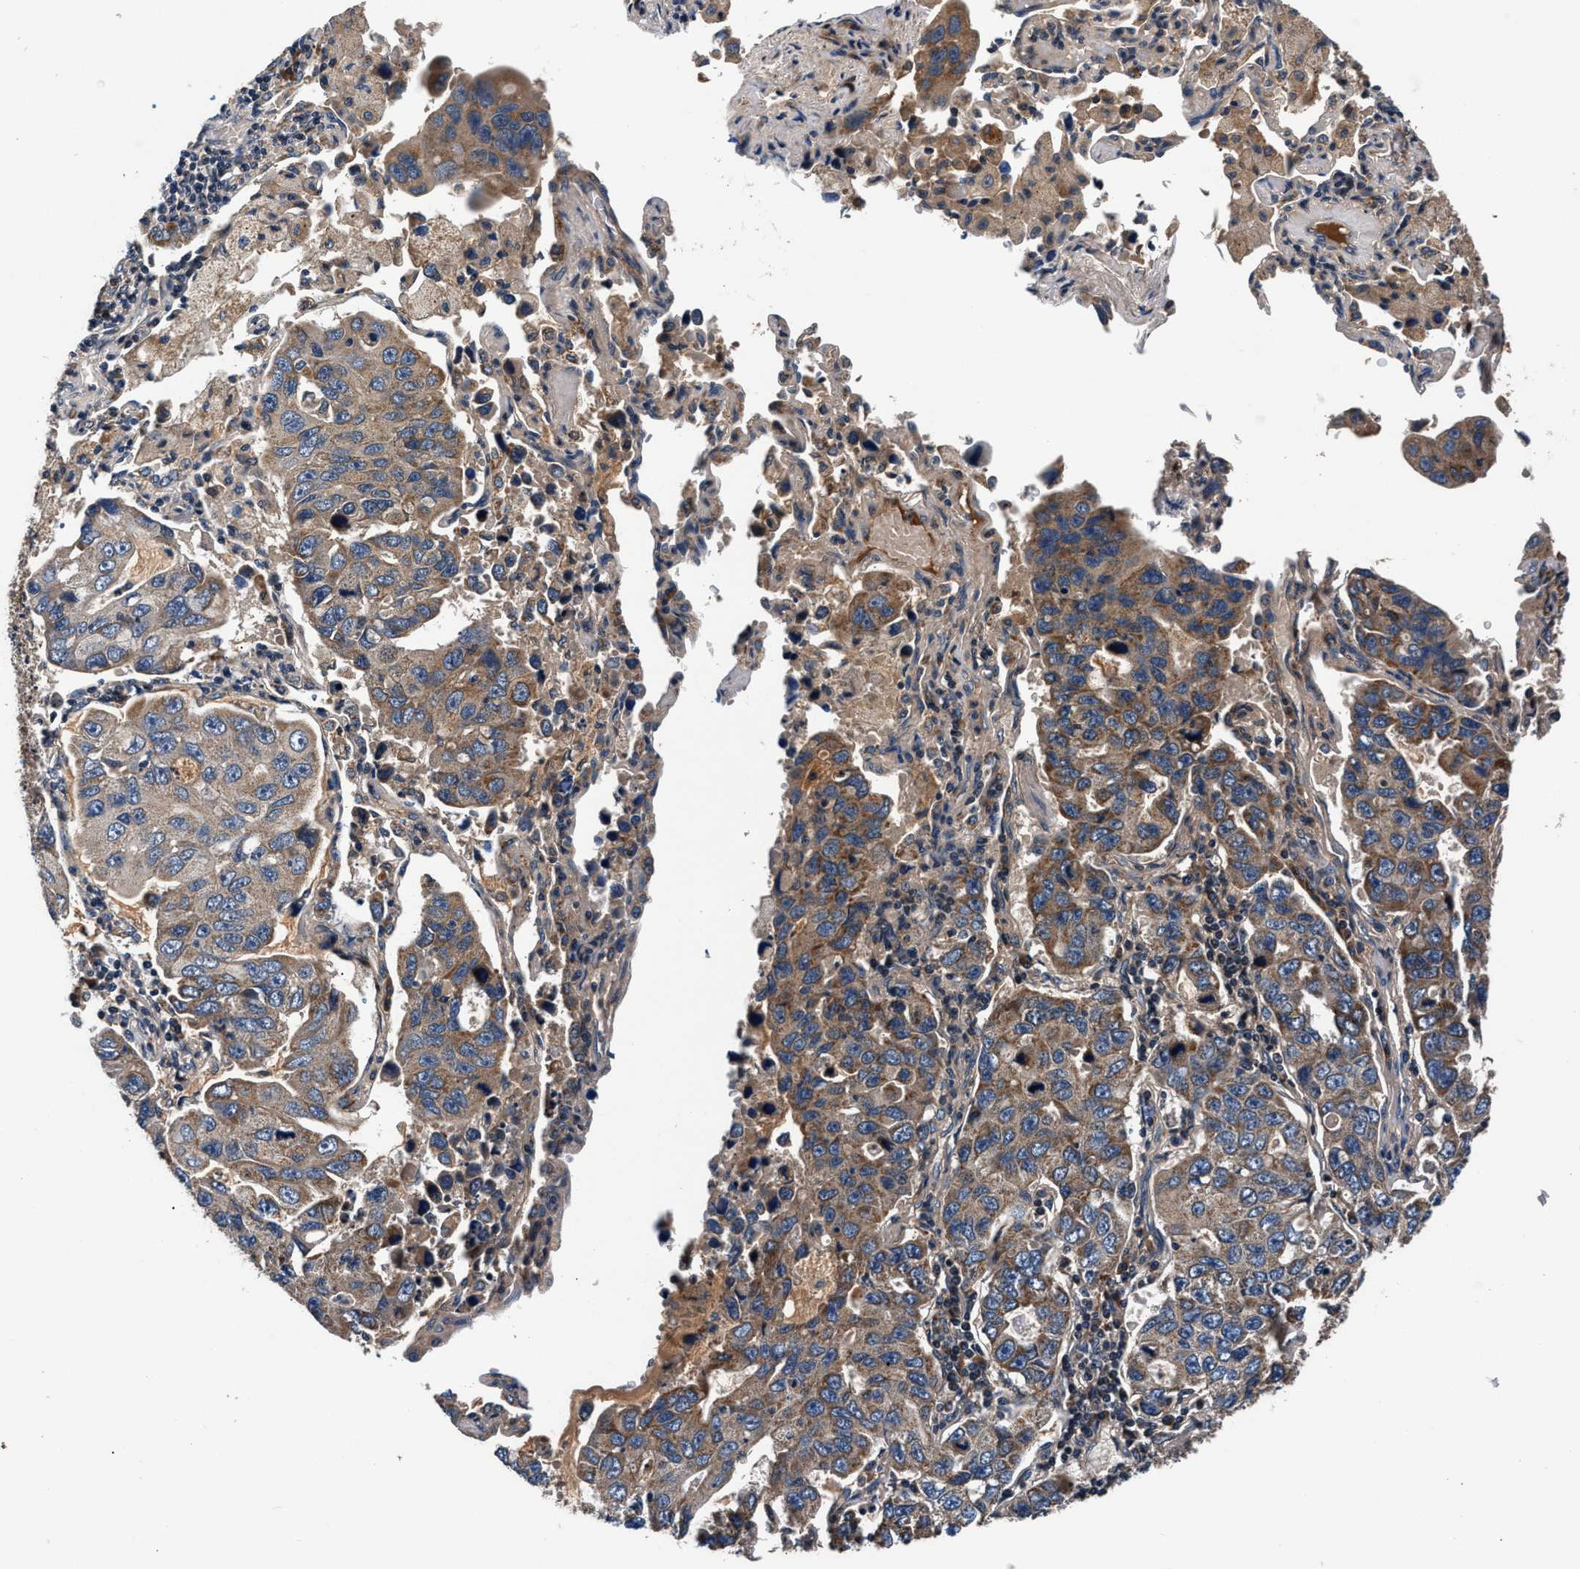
{"staining": {"intensity": "moderate", "quantity": ">75%", "location": "cytoplasmic/membranous"}, "tissue": "lung cancer", "cell_type": "Tumor cells", "image_type": "cancer", "snomed": [{"axis": "morphology", "description": "Adenocarcinoma, NOS"}, {"axis": "topography", "description": "Lung"}], "caption": "There is medium levels of moderate cytoplasmic/membranous positivity in tumor cells of adenocarcinoma (lung), as demonstrated by immunohistochemical staining (brown color).", "gene": "IMMT", "patient": {"sex": "male", "age": 64}}